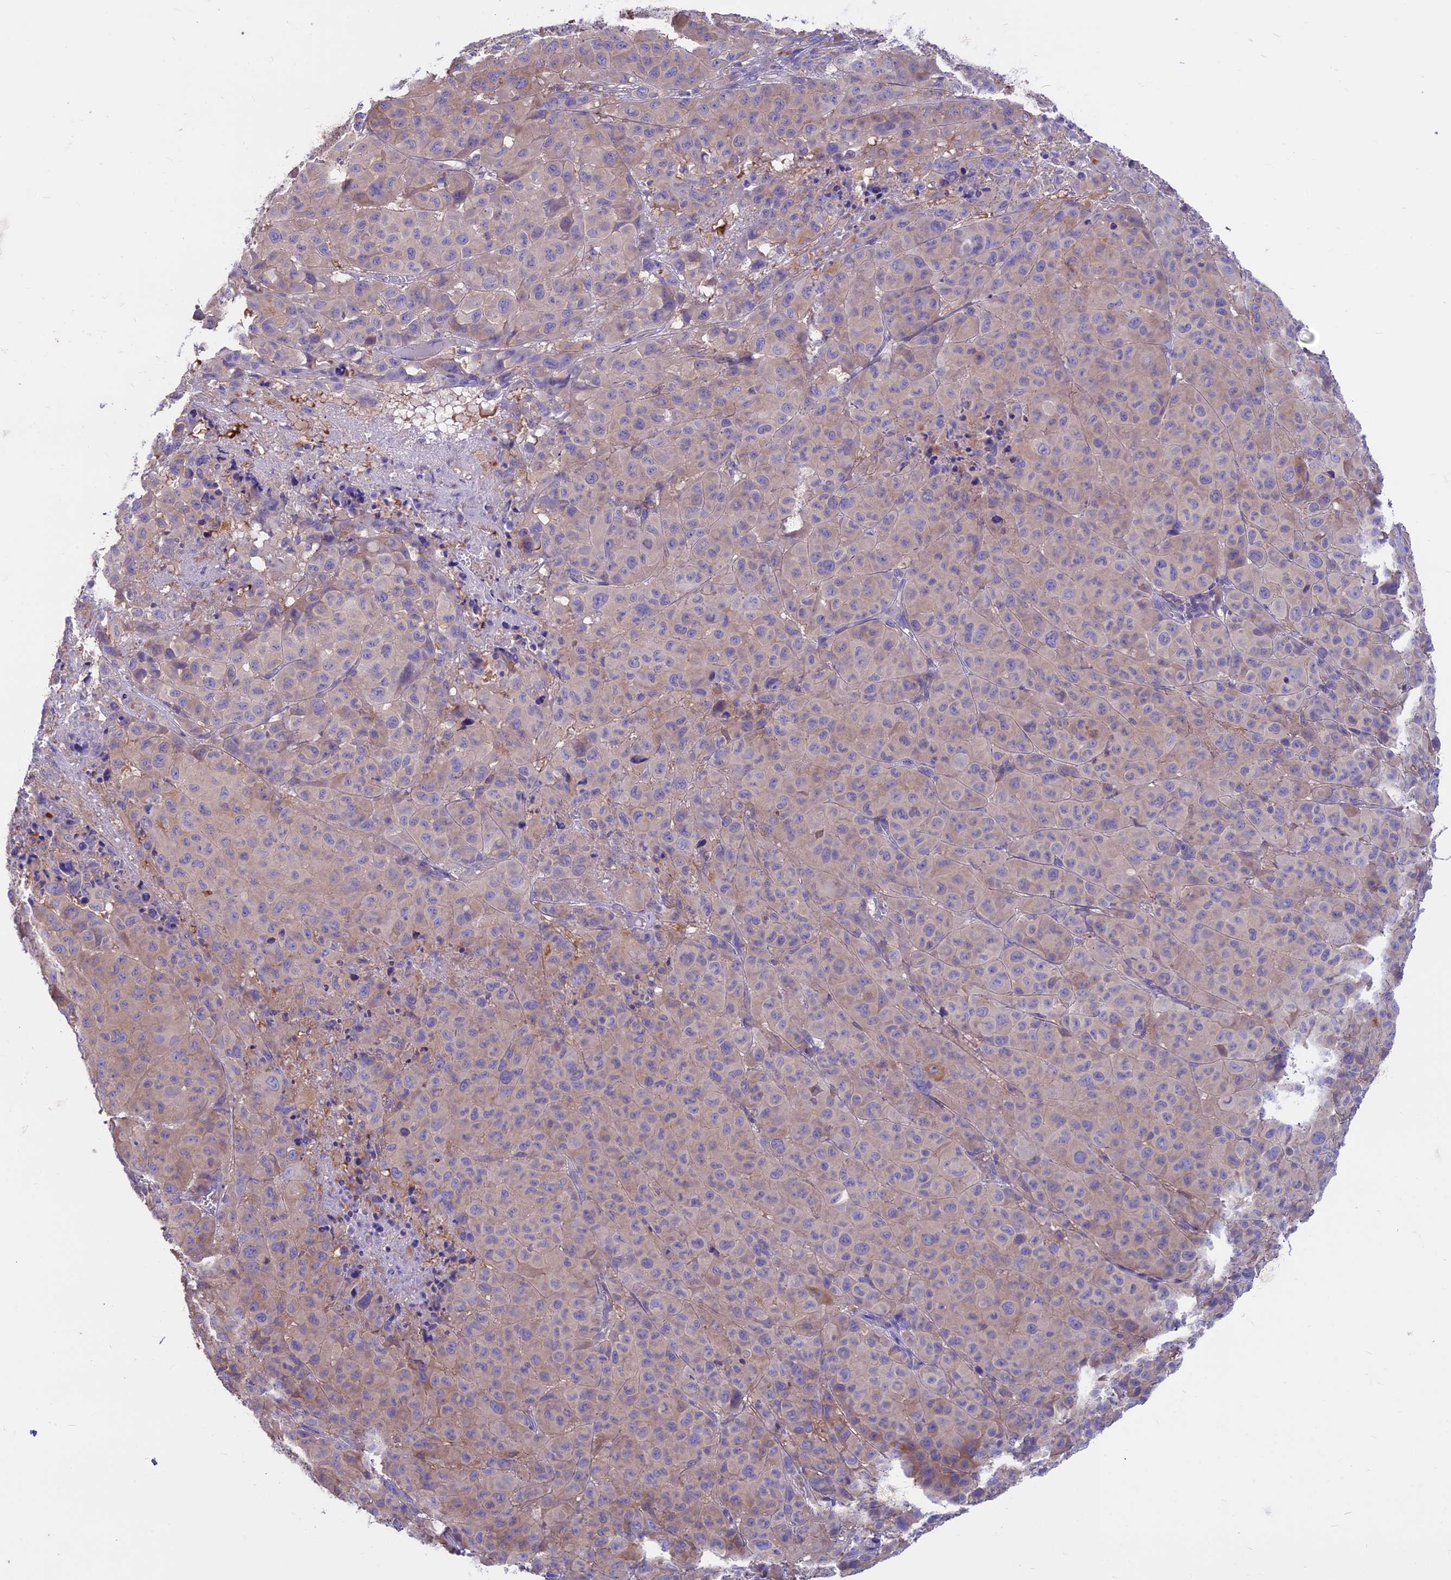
{"staining": {"intensity": "weak", "quantity": "25%-75%", "location": "cytoplasmic/membranous"}, "tissue": "melanoma", "cell_type": "Tumor cells", "image_type": "cancer", "snomed": [{"axis": "morphology", "description": "Malignant melanoma, NOS"}, {"axis": "topography", "description": "Skin"}], "caption": "Human malignant melanoma stained for a protein (brown) exhibits weak cytoplasmic/membranous positive positivity in about 25%-75% of tumor cells.", "gene": "CDAN1", "patient": {"sex": "male", "age": 73}}